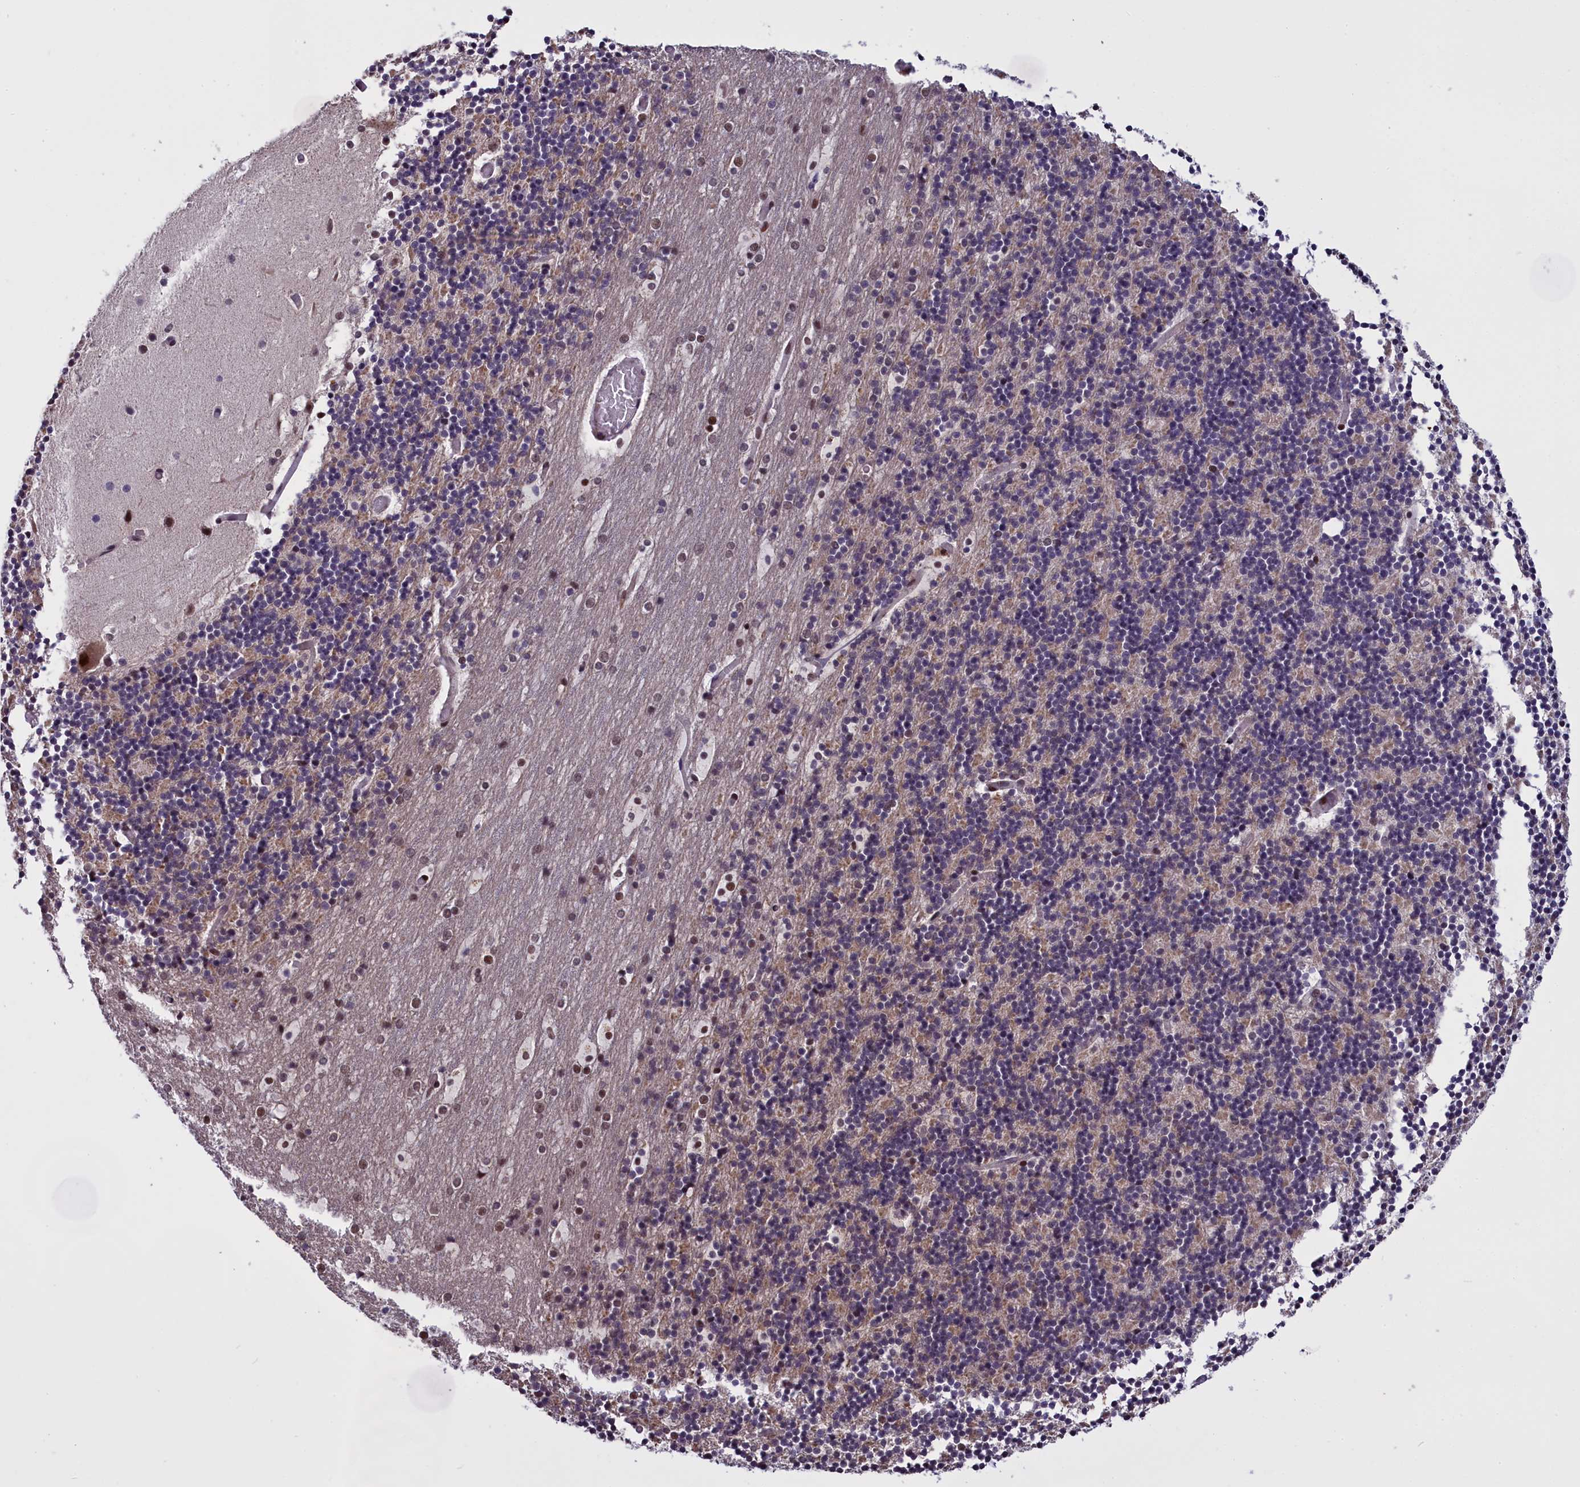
{"staining": {"intensity": "weak", "quantity": "<25%", "location": "nuclear"}, "tissue": "cerebellum", "cell_type": "Cells in granular layer", "image_type": "normal", "snomed": [{"axis": "morphology", "description": "Normal tissue, NOS"}, {"axis": "topography", "description": "Cerebellum"}], "caption": "Micrograph shows no protein positivity in cells in granular layer of normal cerebellum. Nuclei are stained in blue.", "gene": "RELB", "patient": {"sex": "male", "age": 57}}